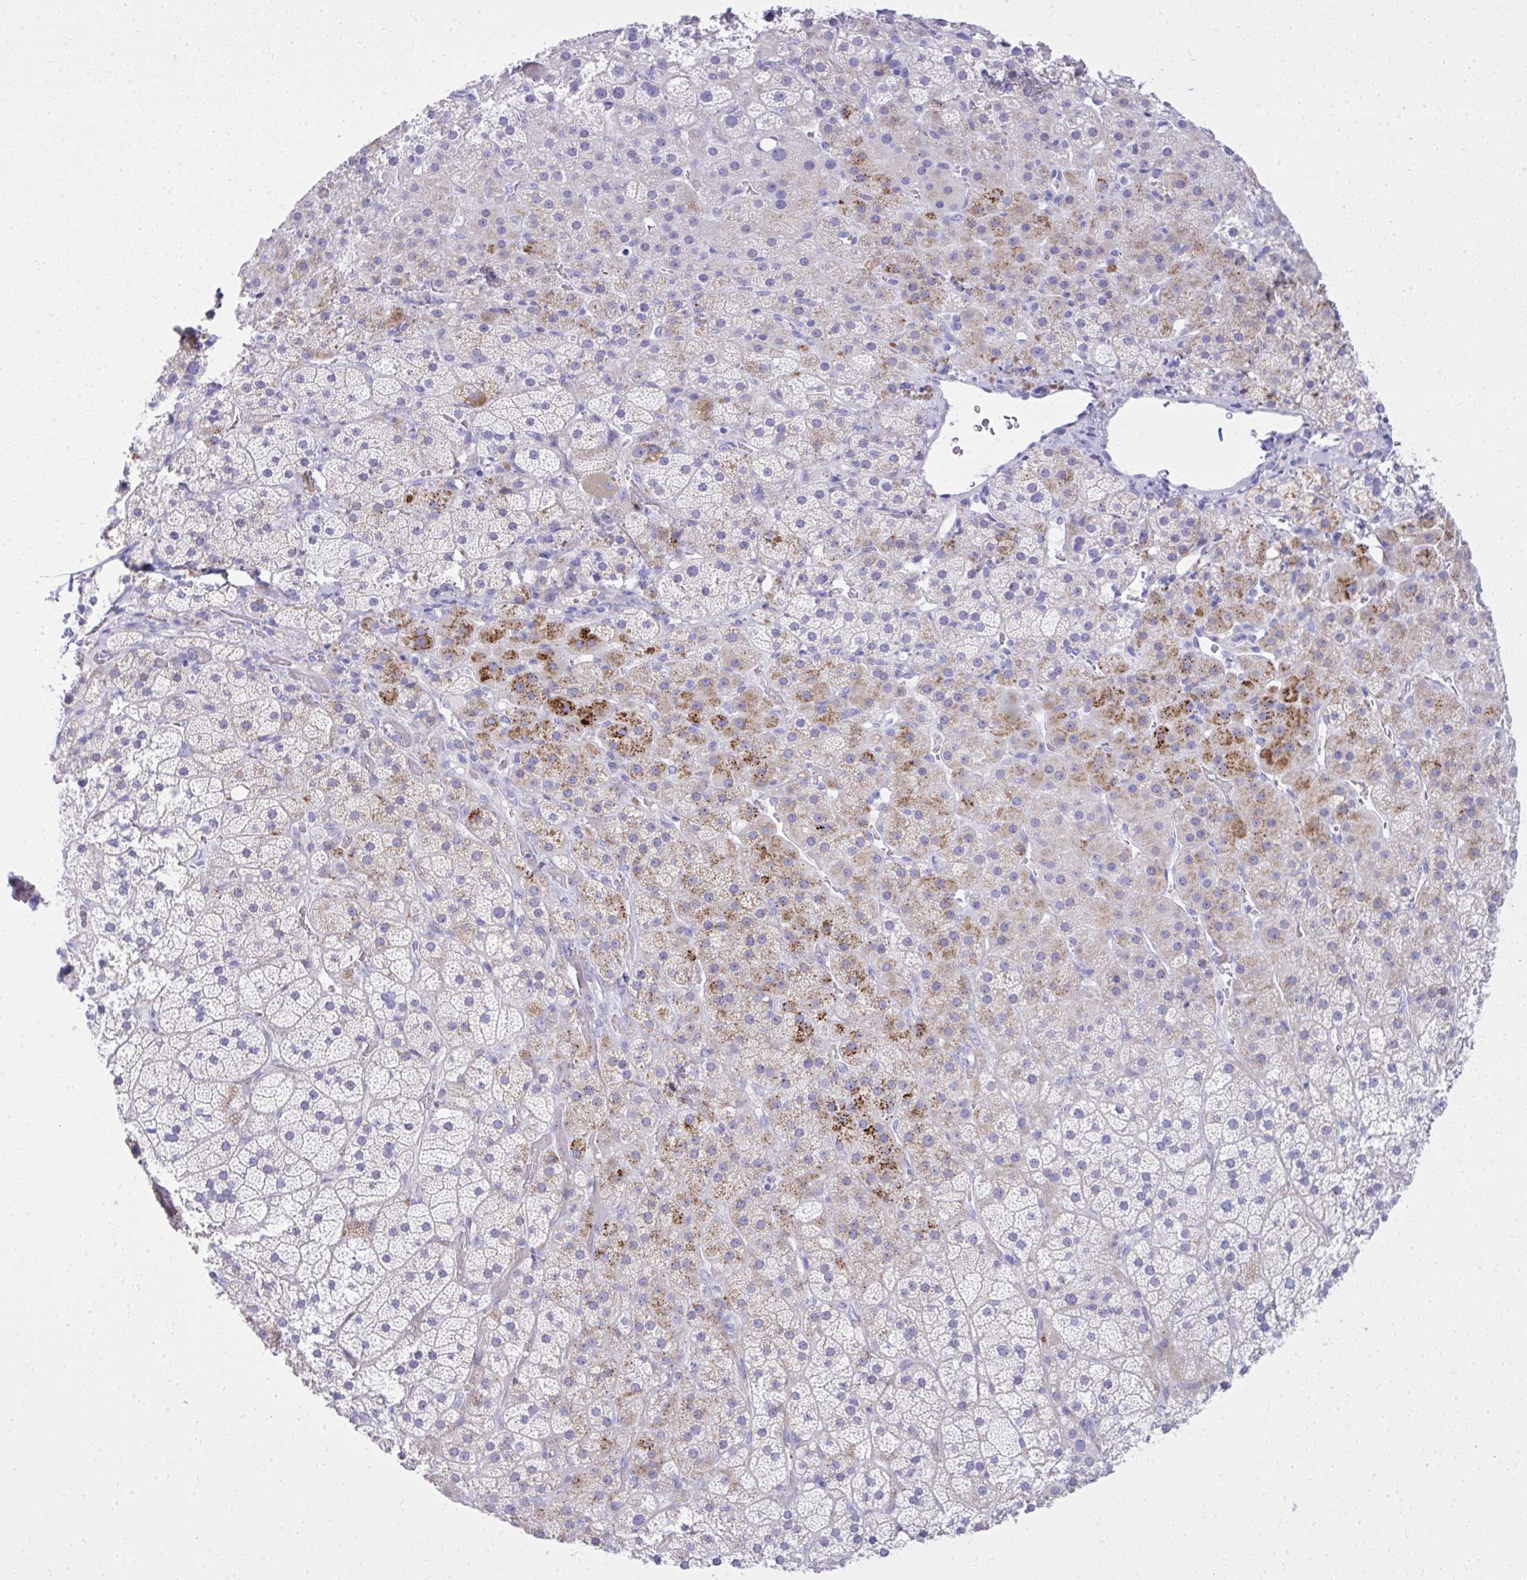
{"staining": {"intensity": "moderate", "quantity": "<25%", "location": "cytoplasmic/membranous"}, "tissue": "adrenal gland", "cell_type": "Glandular cells", "image_type": "normal", "snomed": [{"axis": "morphology", "description": "Normal tissue, NOS"}, {"axis": "topography", "description": "Adrenal gland"}], "caption": "Immunohistochemistry of normal human adrenal gland displays low levels of moderate cytoplasmic/membranous positivity in about <25% of glandular cells.", "gene": "BCL6B", "patient": {"sex": "male", "age": 57}}